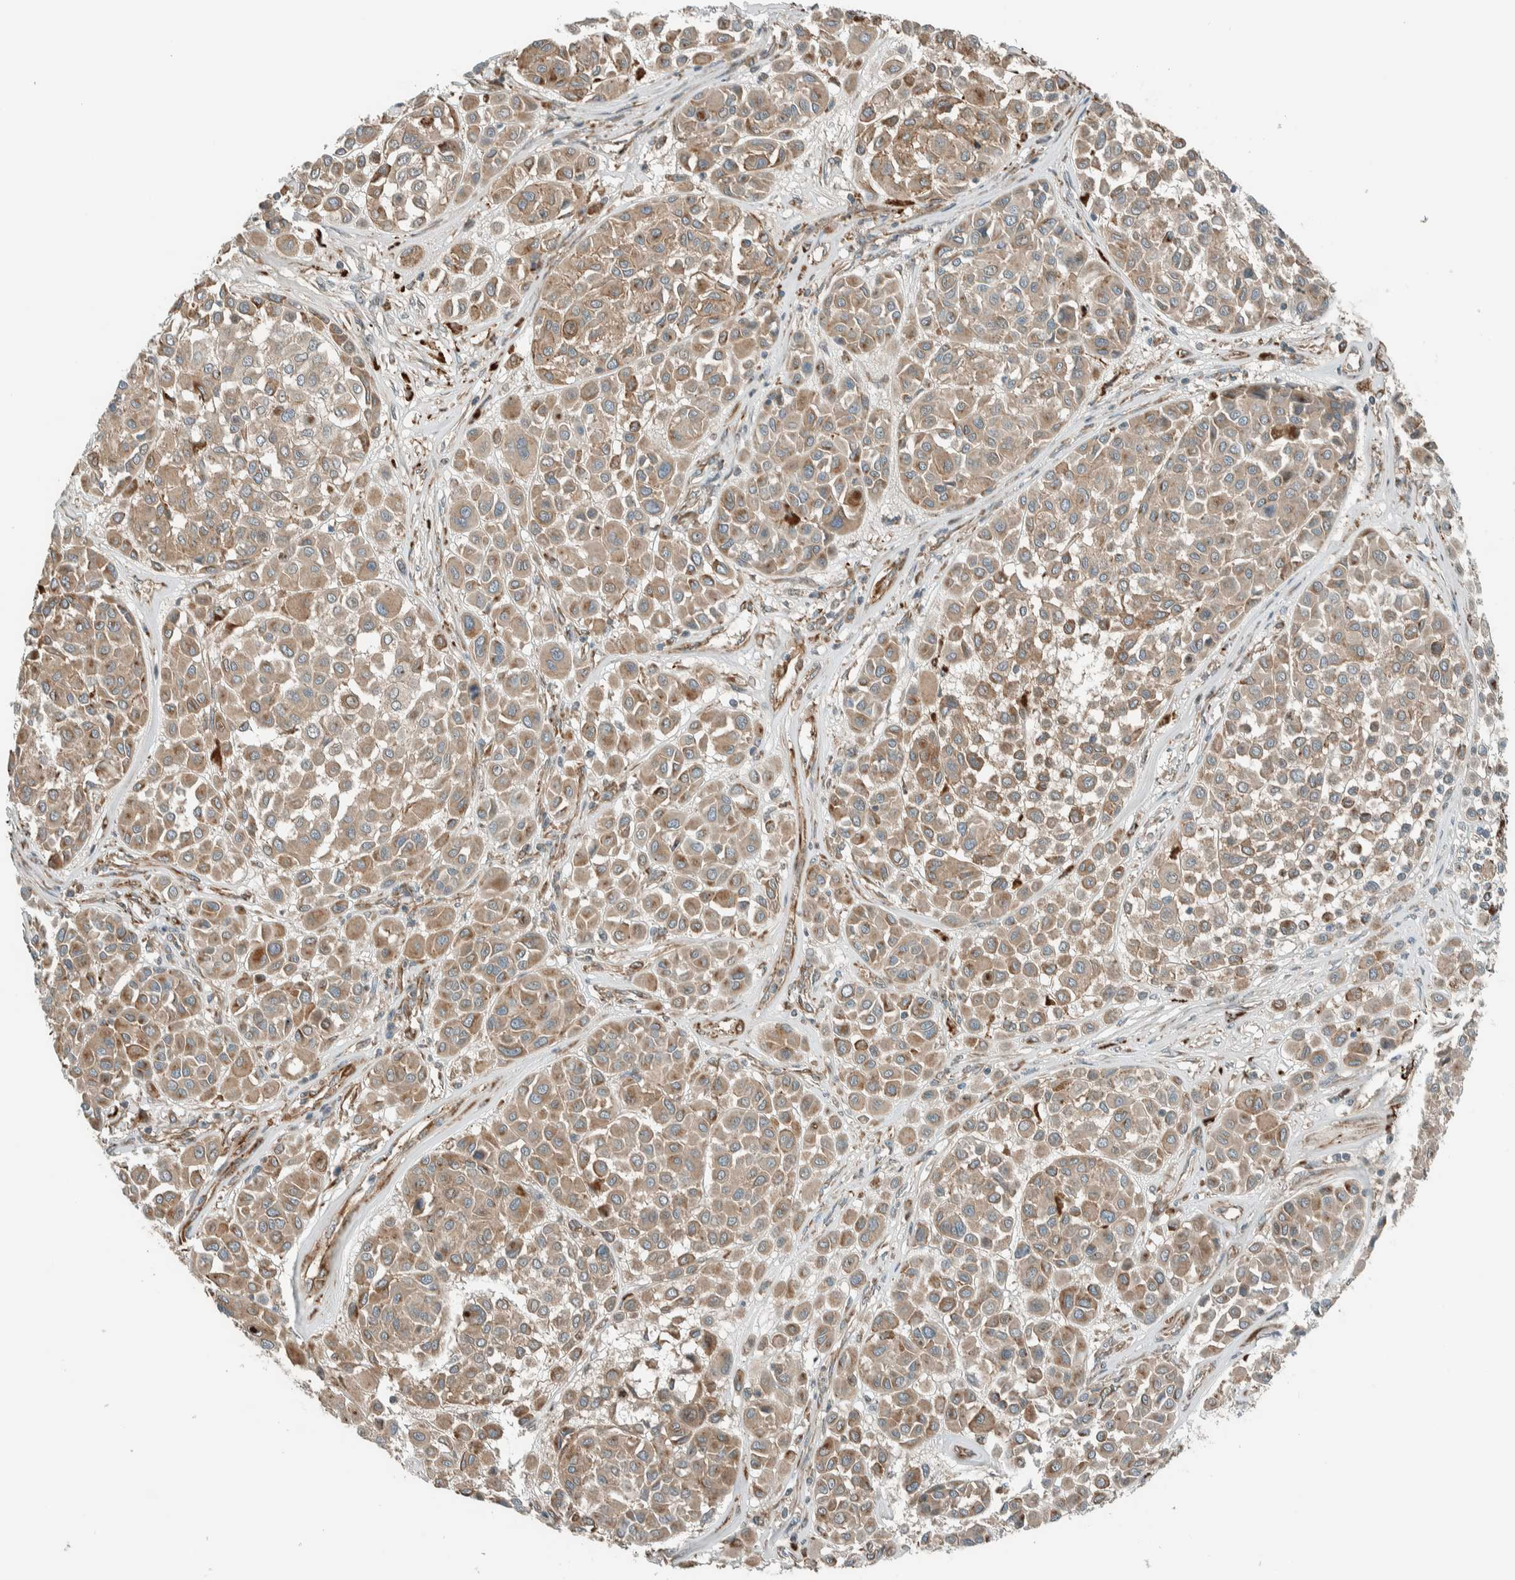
{"staining": {"intensity": "moderate", "quantity": ">75%", "location": "cytoplasmic/membranous"}, "tissue": "melanoma", "cell_type": "Tumor cells", "image_type": "cancer", "snomed": [{"axis": "morphology", "description": "Malignant melanoma, Metastatic site"}, {"axis": "topography", "description": "Soft tissue"}], "caption": "Protein expression analysis of human melanoma reveals moderate cytoplasmic/membranous expression in about >75% of tumor cells.", "gene": "EXOC7", "patient": {"sex": "male", "age": 41}}